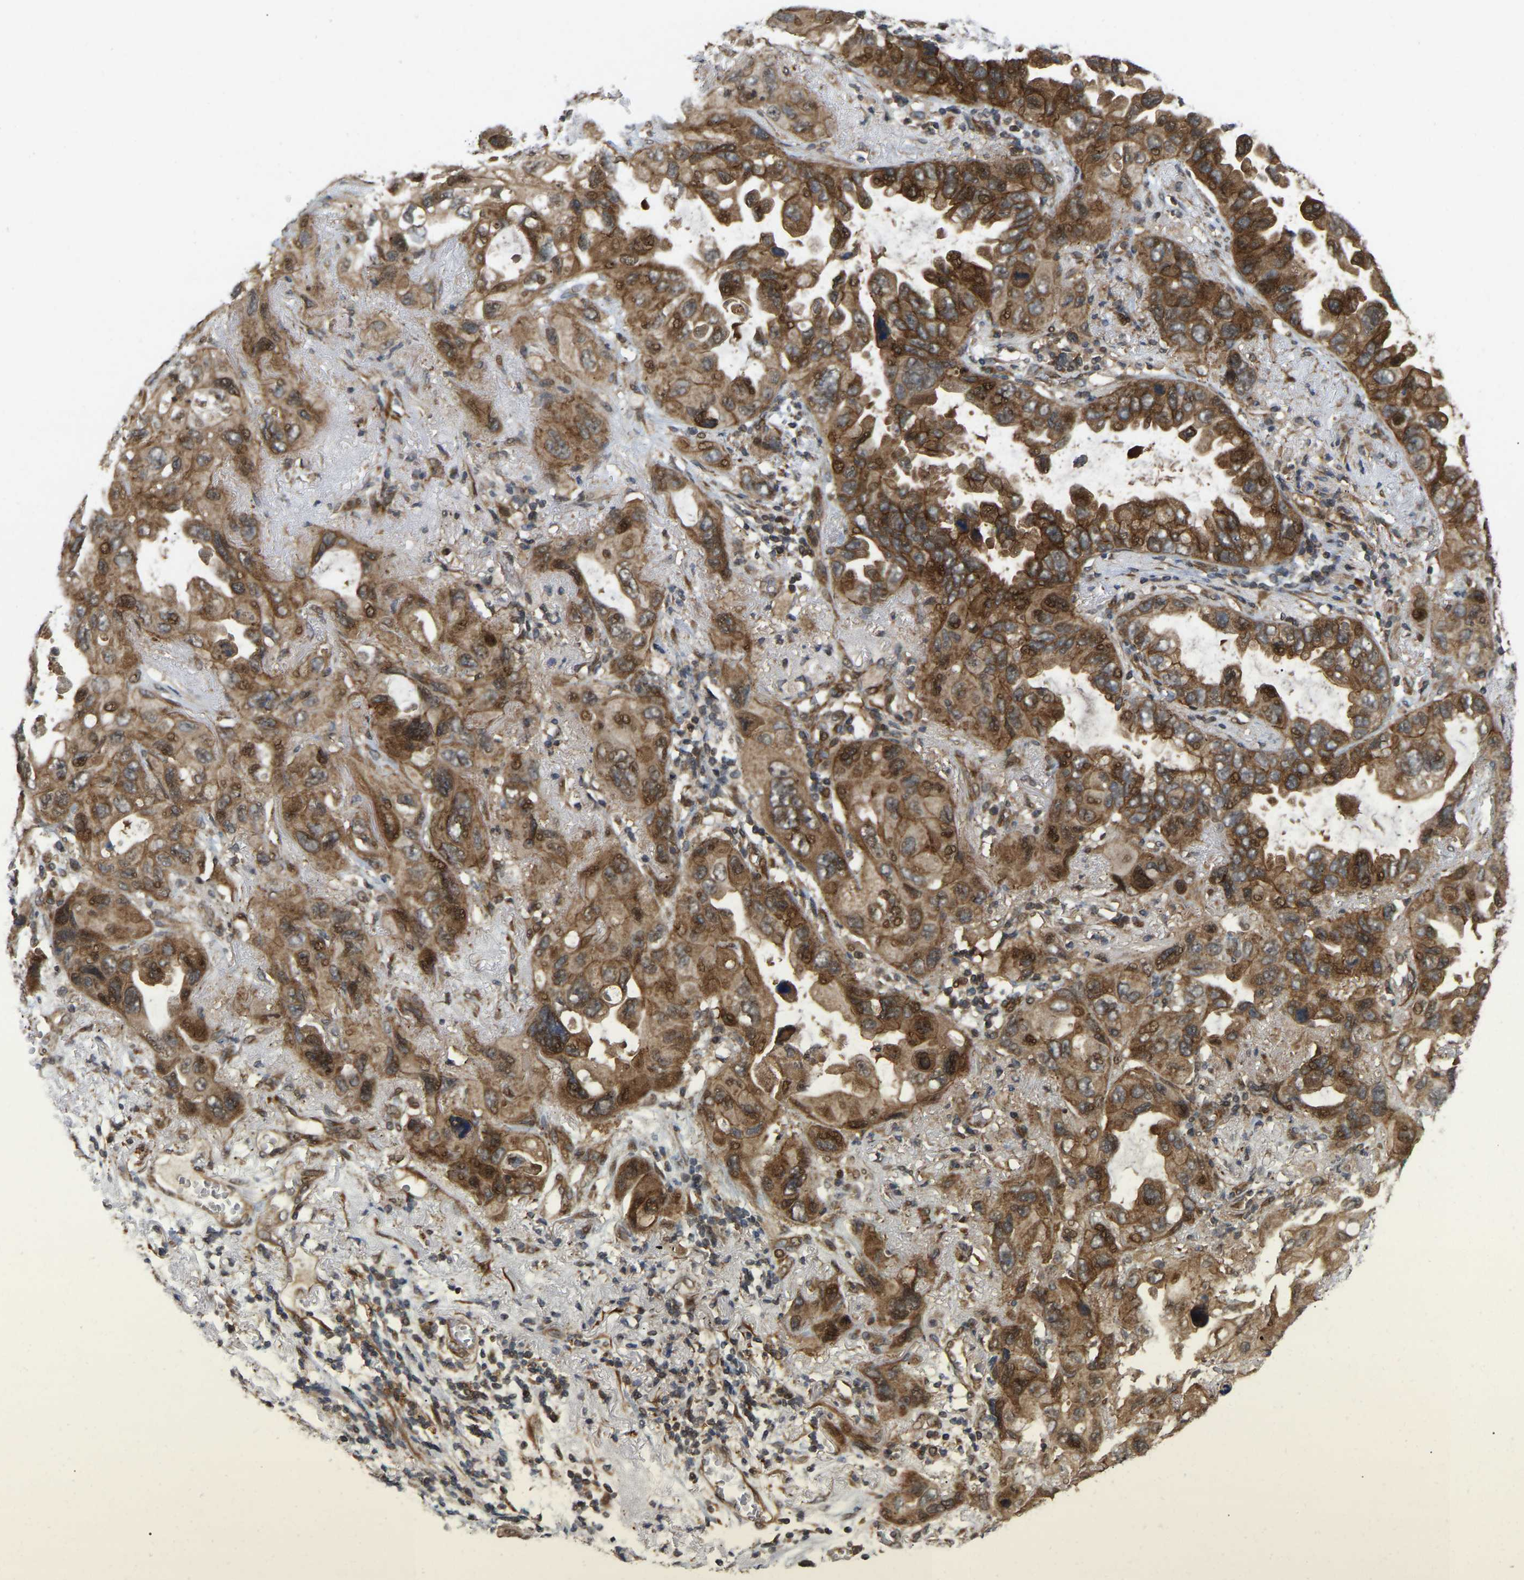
{"staining": {"intensity": "moderate", "quantity": ">75%", "location": "cytoplasmic/membranous,nuclear"}, "tissue": "lung cancer", "cell_type": "Tumor cells", "image_type": "cancer", "snomed": [{"axis": "morphology", "description": "Squamous cell carcinoma, NOS"}, {"axis": "topography", "description": "Lung"}], "caption": "High-magnification brightfield microscopy of lung cancer stained with DAB (brown) and counterstained with hematoxylin (blue). tumor cells exhibit moderate cytoplasmic/membranous and nuclear expression is seen in approximately>75% of cells.", "gene": "KIAA1549", "patient": {"sex": "female", "age": 73}}